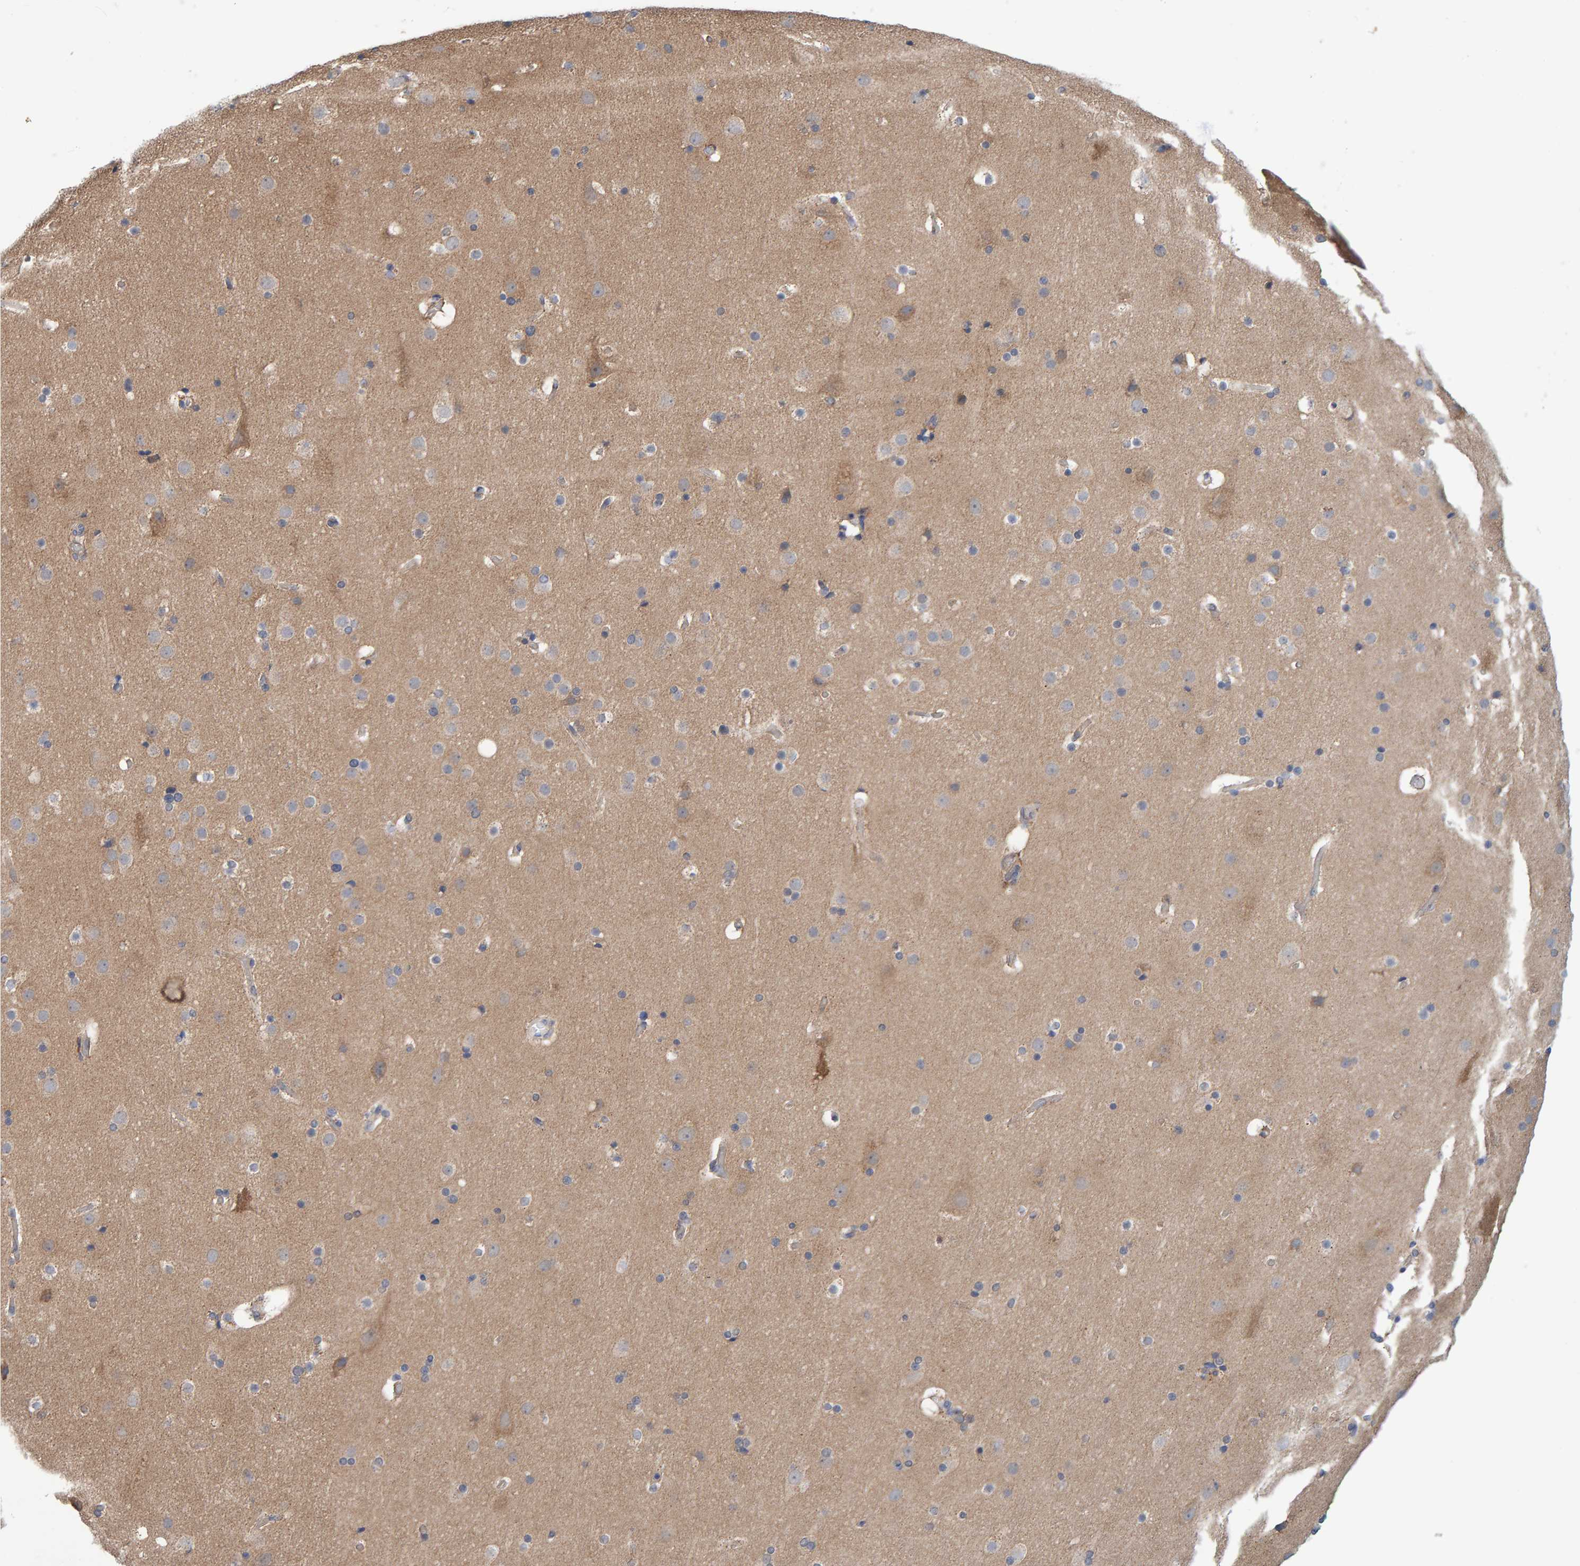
{"staining": {"intensity": "weak", "quantity": ">75%", "location": "cytoplasmic/membranous"}, "tissue": "cerebral cortex", "cell_type": "Endothelial cells", "image_type": "normal", "snomed": [{"axis": "morphology", "description": "Normal tissue, NOS"}, {"axis": "topography", "description": "Cerebral cortex"}], "caption": "Brown immunohistochemical staining in benign human cerebral cortex reveals weak cytoplasmic/membranous expression in about >75% of endothelial cells. The staining was performed using DAB (3,3'-diaminobenzidine), with brown indicating positive protein expression. Nuclei are stained blue with hematoxylin.", "gene": "TATDN1", "patient": {"sex": "male", "age": 57}}